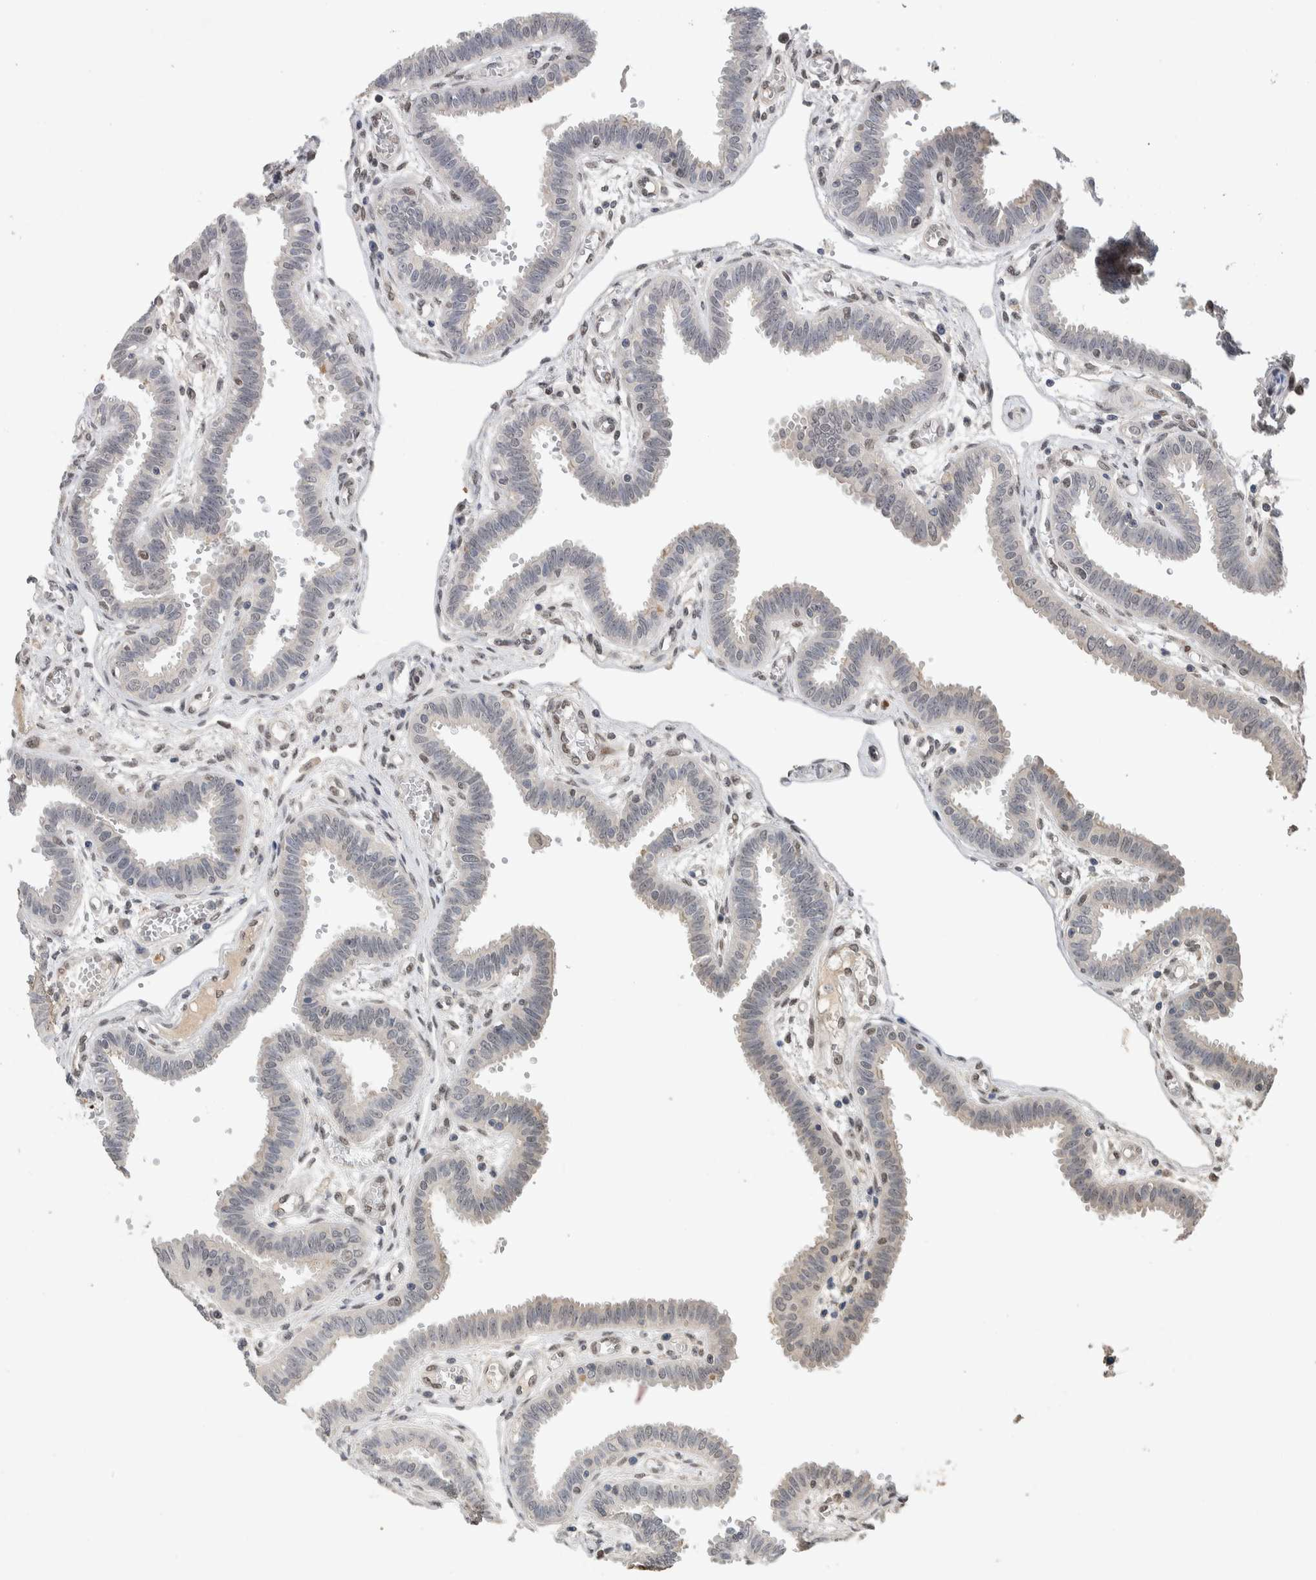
{"staining": {"intensity": "negative", "quantity": "none", "location": "none"}, "tissue": "fallopian tube", "cell_type": "Glandular cells", "image_type": "normal", "snomed": [{"axis": "morphology", "description": "Normal tissue, NOS"}, {"axis": "topography", "description": "Fallopian tube"}], "caption": "The histopathology image displays no staining of glandular cells in normal fallopian tube.", "gene": "CYSRT1", "patient": {"sex": "female", "age": 32}}